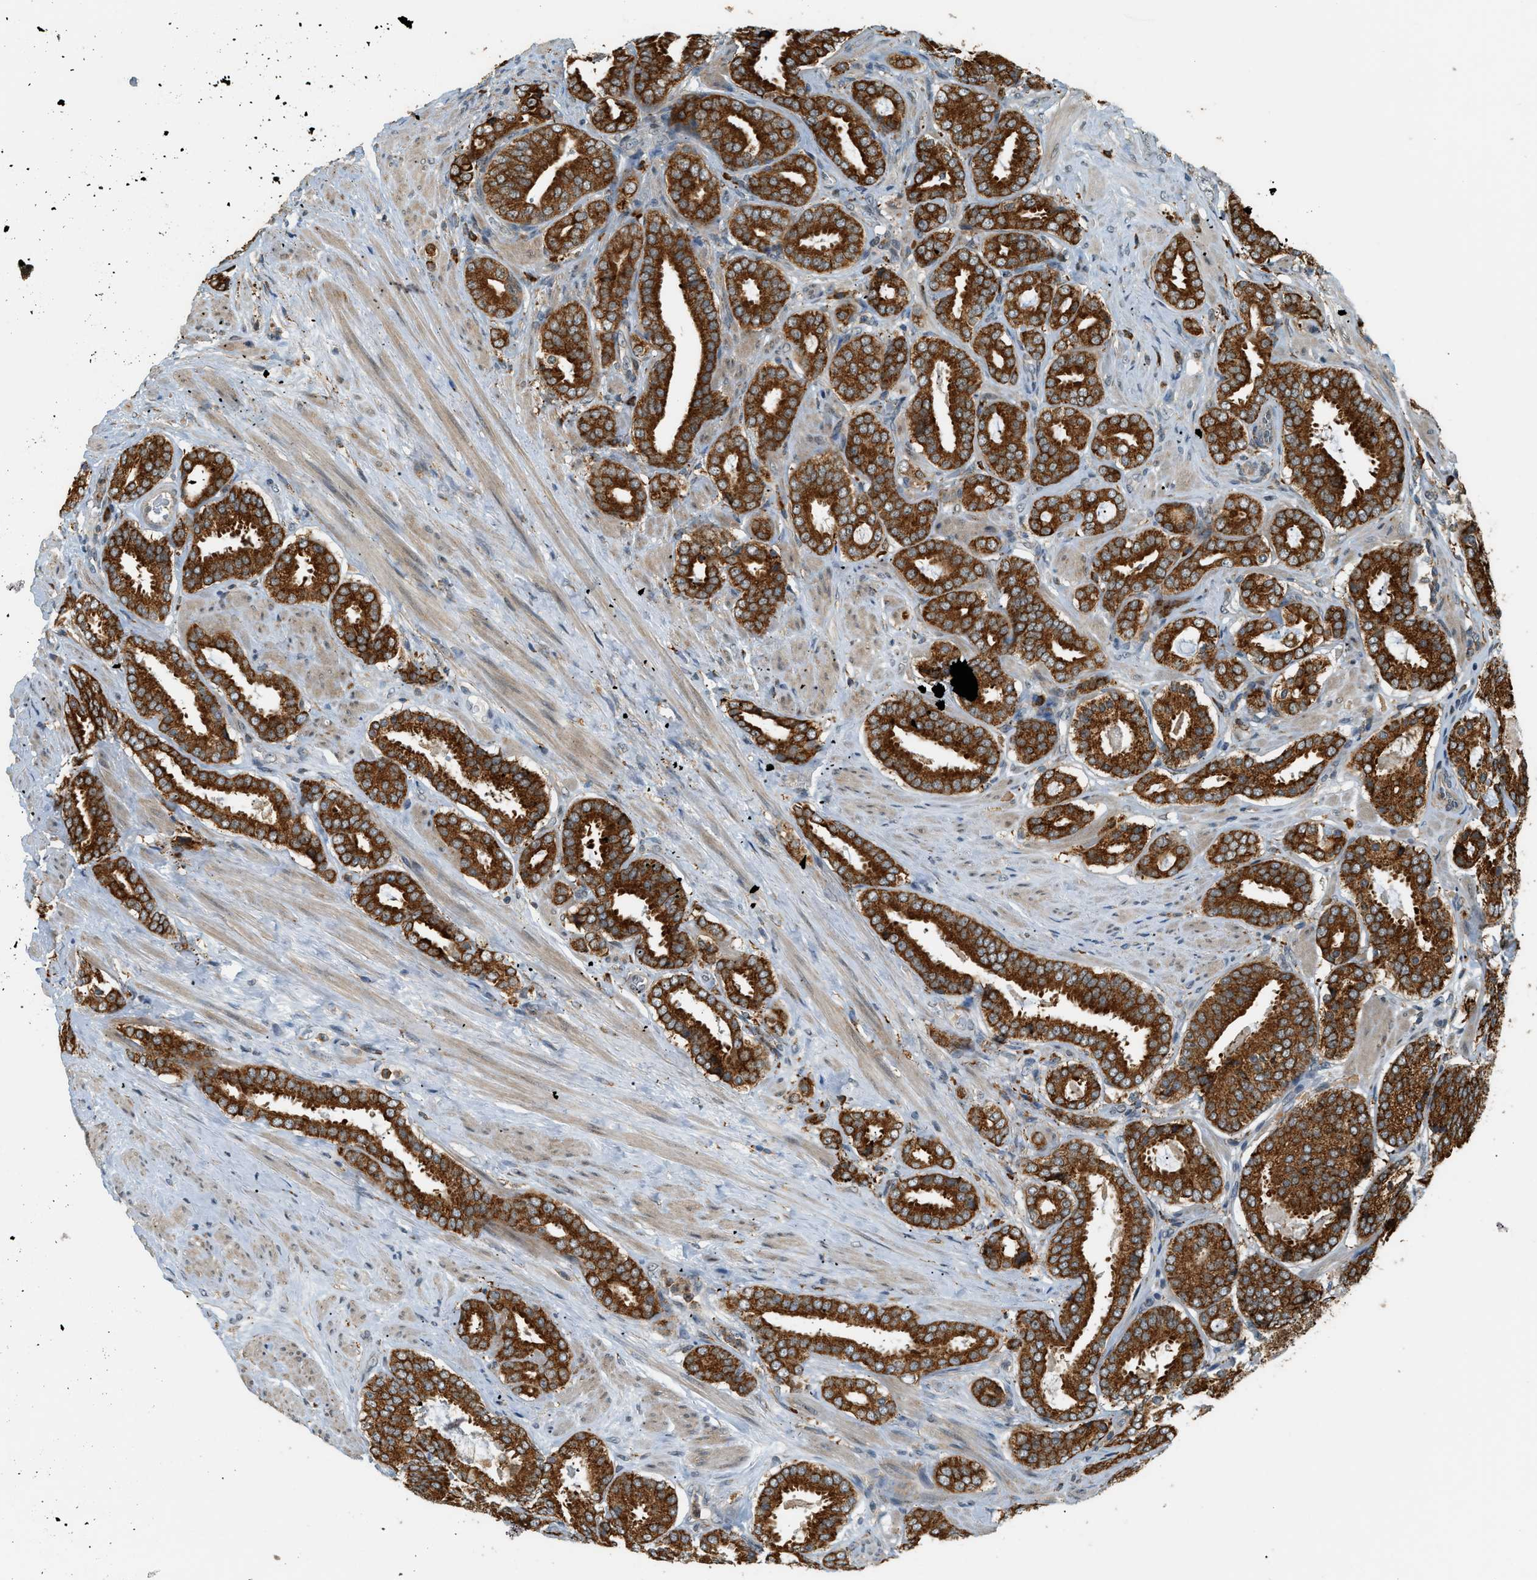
{"staining": {"intensity": "strong", "quantity": ">75%", "location": "cytoplasmic/membranous"}, "tissue": "prostate cancer", "cell_type": "Tumor cells", "image_type": "cancer", "snomed": [{"axis": "morphology", "description": "Adenocarcinoma, Low grade"}, {"axis": "topography", "description": "Prostate"}], "caption": "DAB immunohistochemical staining of human prostate cancer exhibits strong cytoplasmic/membranous protein expression in about >75% of tumor cells.", "gene": "SEMA4D", "patient": {"sex": "male", "age": 69}}